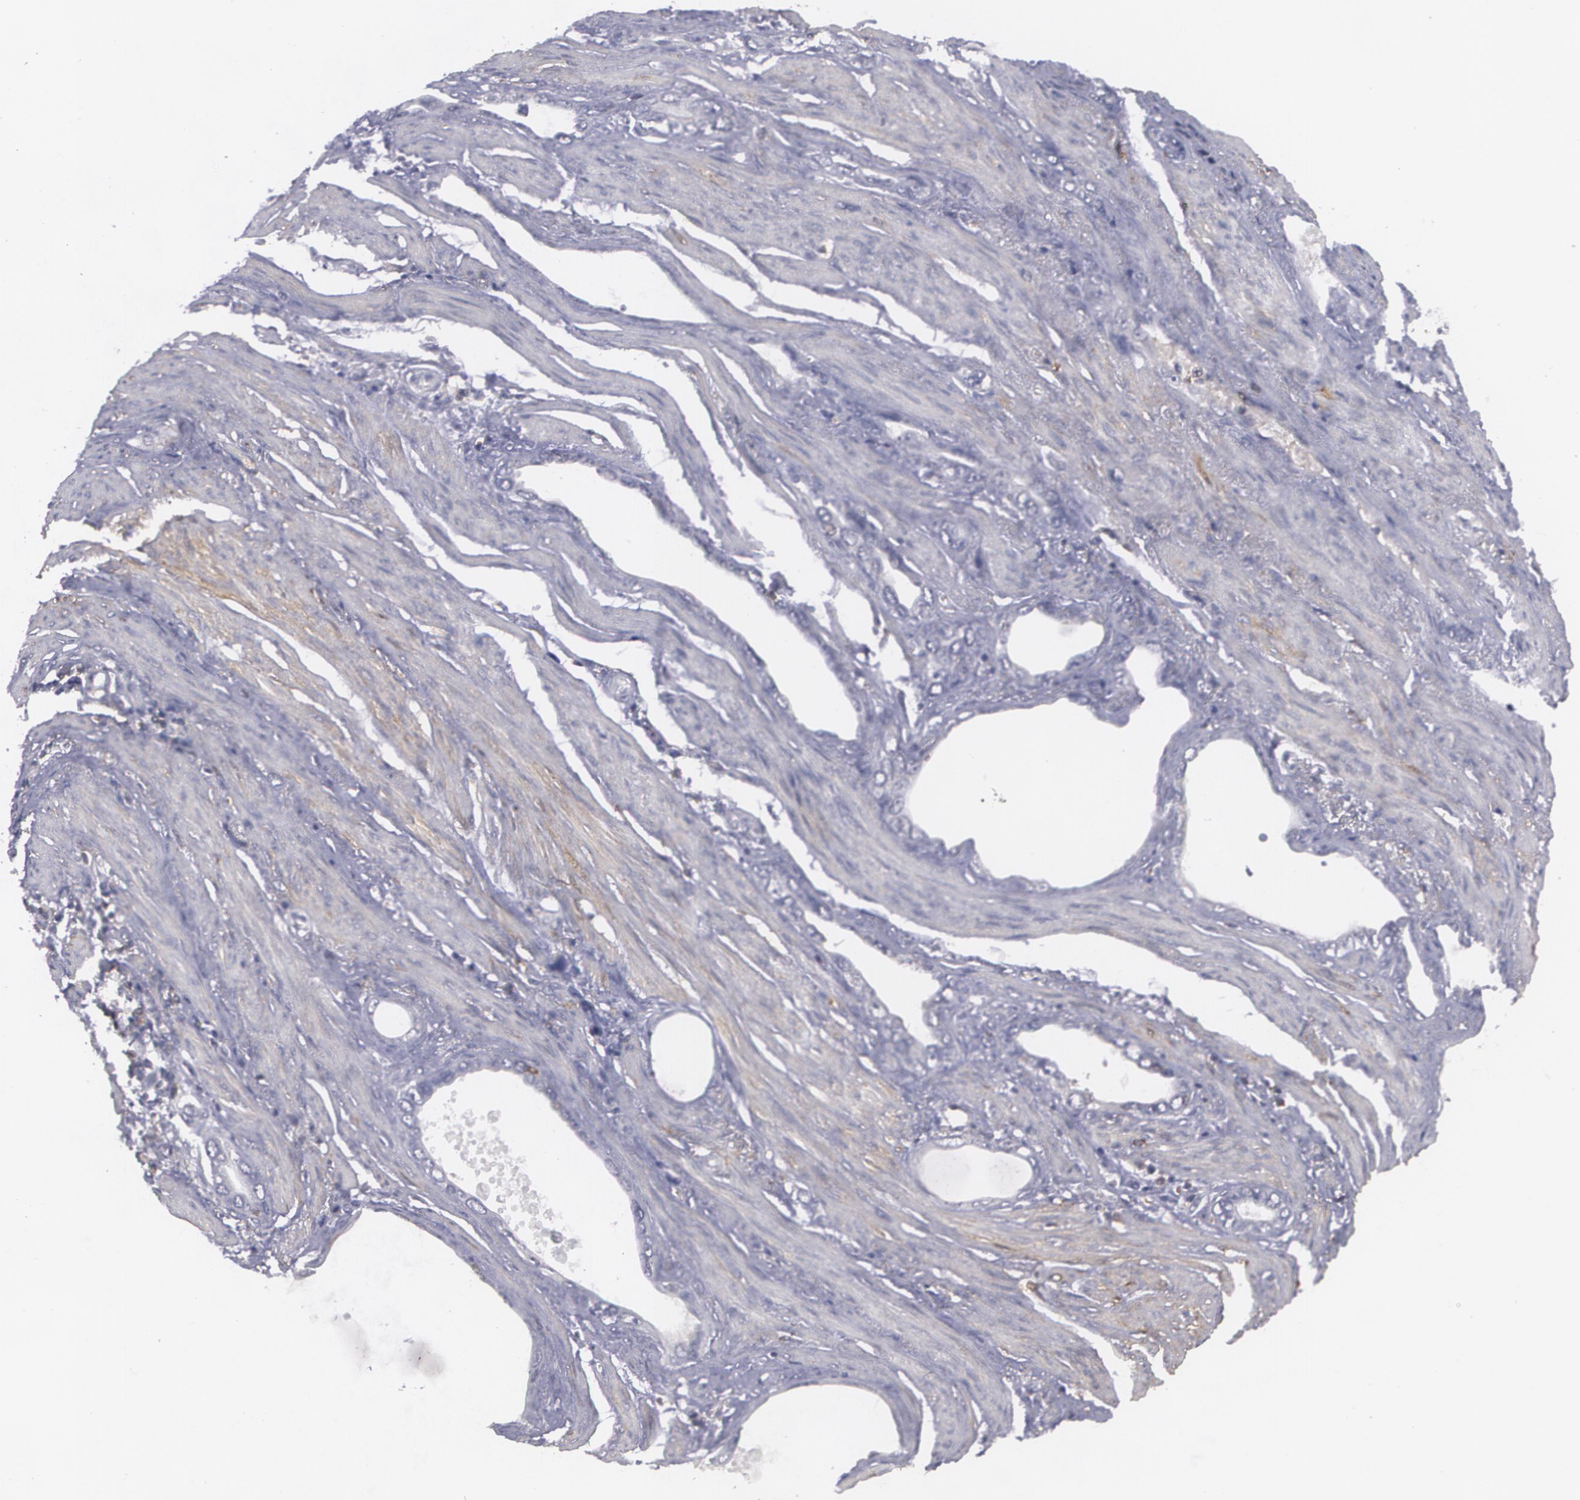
{"staining": {"intensity": "negative", "quantity": "none", "location": "none"}, "tissue": "stomach cancer", "cell_type": "Tumor cells", "image_type": "cancer", "snomed": [{"axis": "morphology", "description": "Adenocarcinoma, NOS"}, {"axis": "topography", "description": "Stomach"}], "caption": "This is an immunohistochemistry (IHC) histopathology image of stomach cancer. There is no expression in tumor cells.", "gene": "BIN1", "patient": {"sex": "male", "age": 78}}